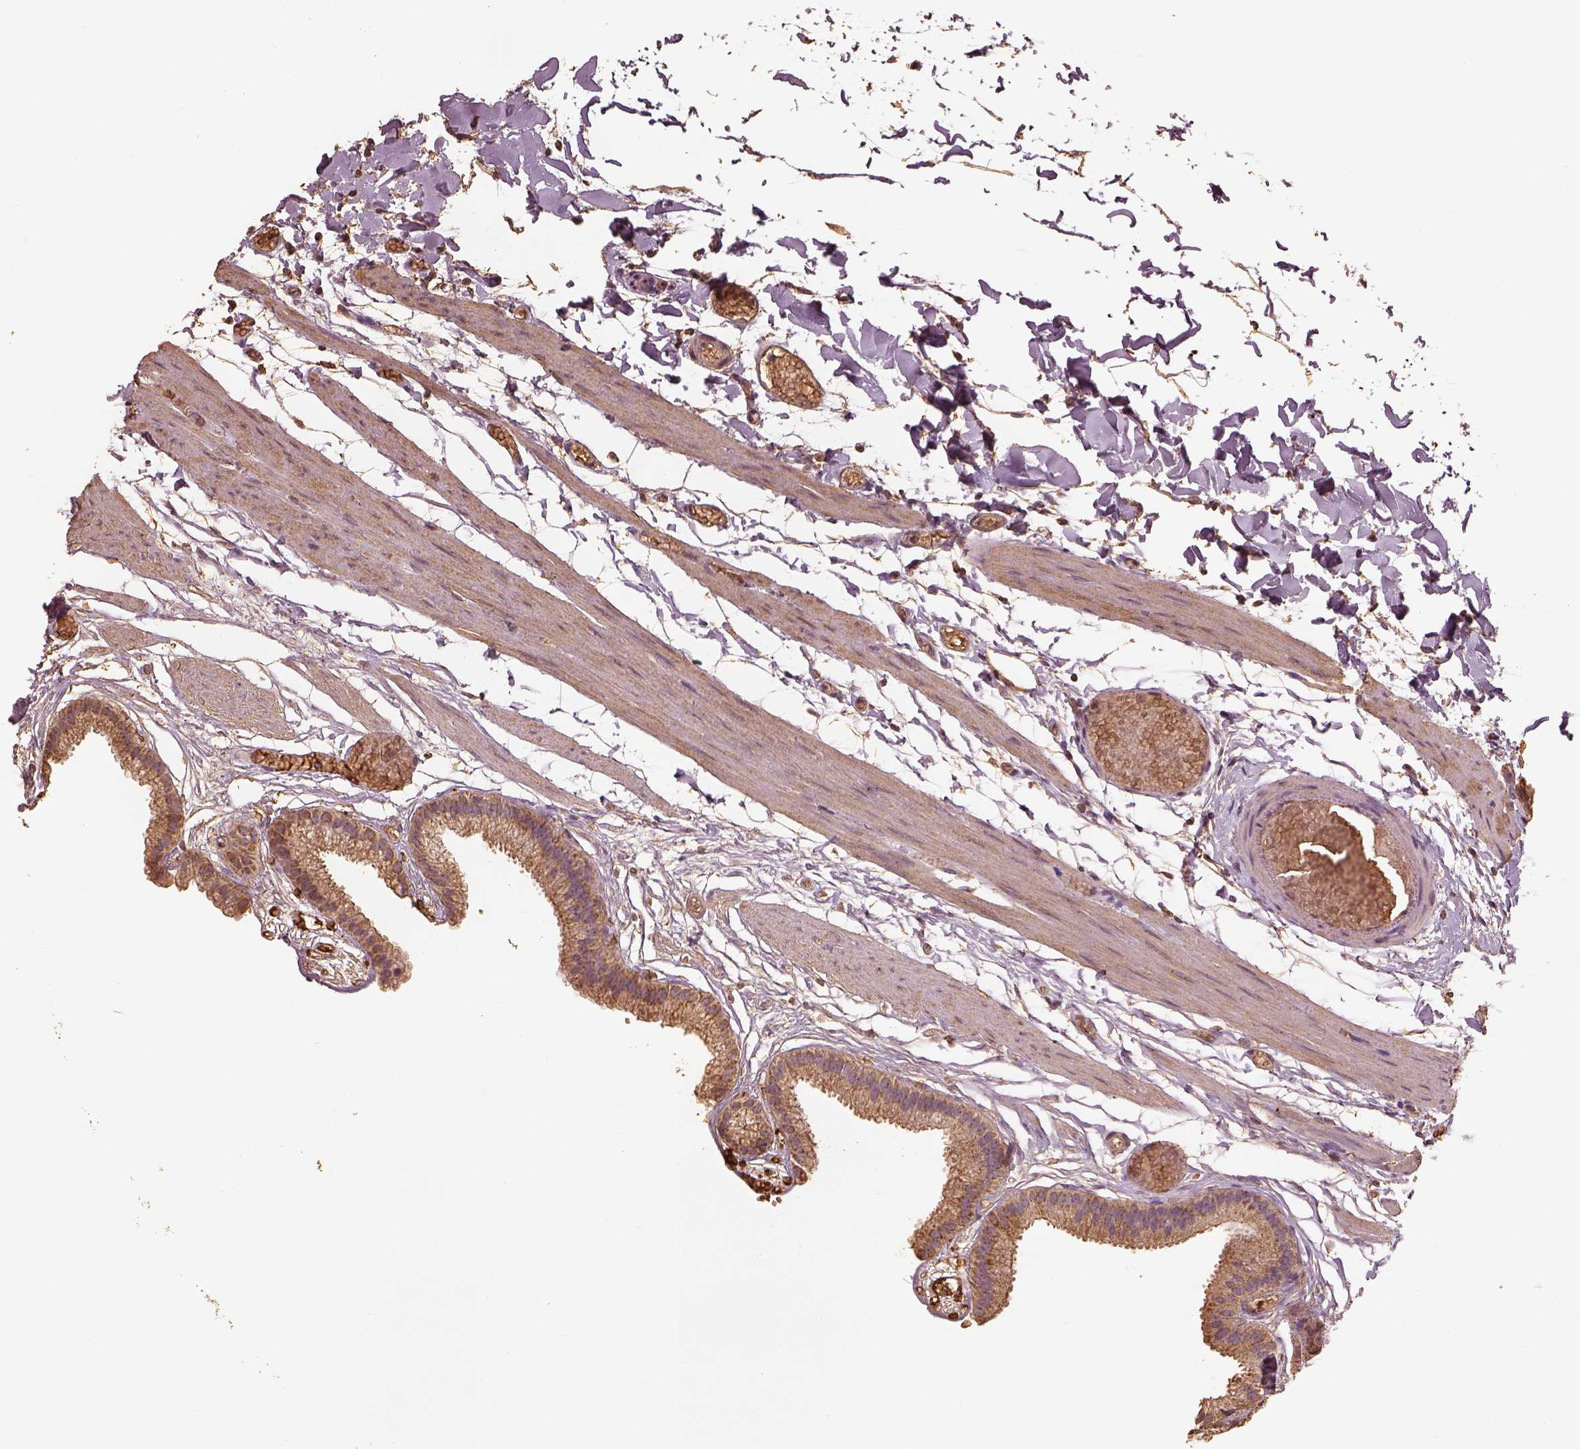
{"staining": {"intensity": "moderate", "quantity": ">75%", "location": "cytoplasmic/membranous"}, "tissue": "gallbladder", "cell_type": "Glandular cells", "image_type": "normal", "snomed": [{"axis": "morphology", "description": "Normal tissue, NOS"}, {"axis": "topography", "description": "Gallbladder"}], "caption": "Protein staining shows moderate cytoplasmic/membranous expression in about >75% of glandular cells in unremarkable gallbladder.", "gene": "PTGES2", "patient": {"sex": "female", "age": 45}}